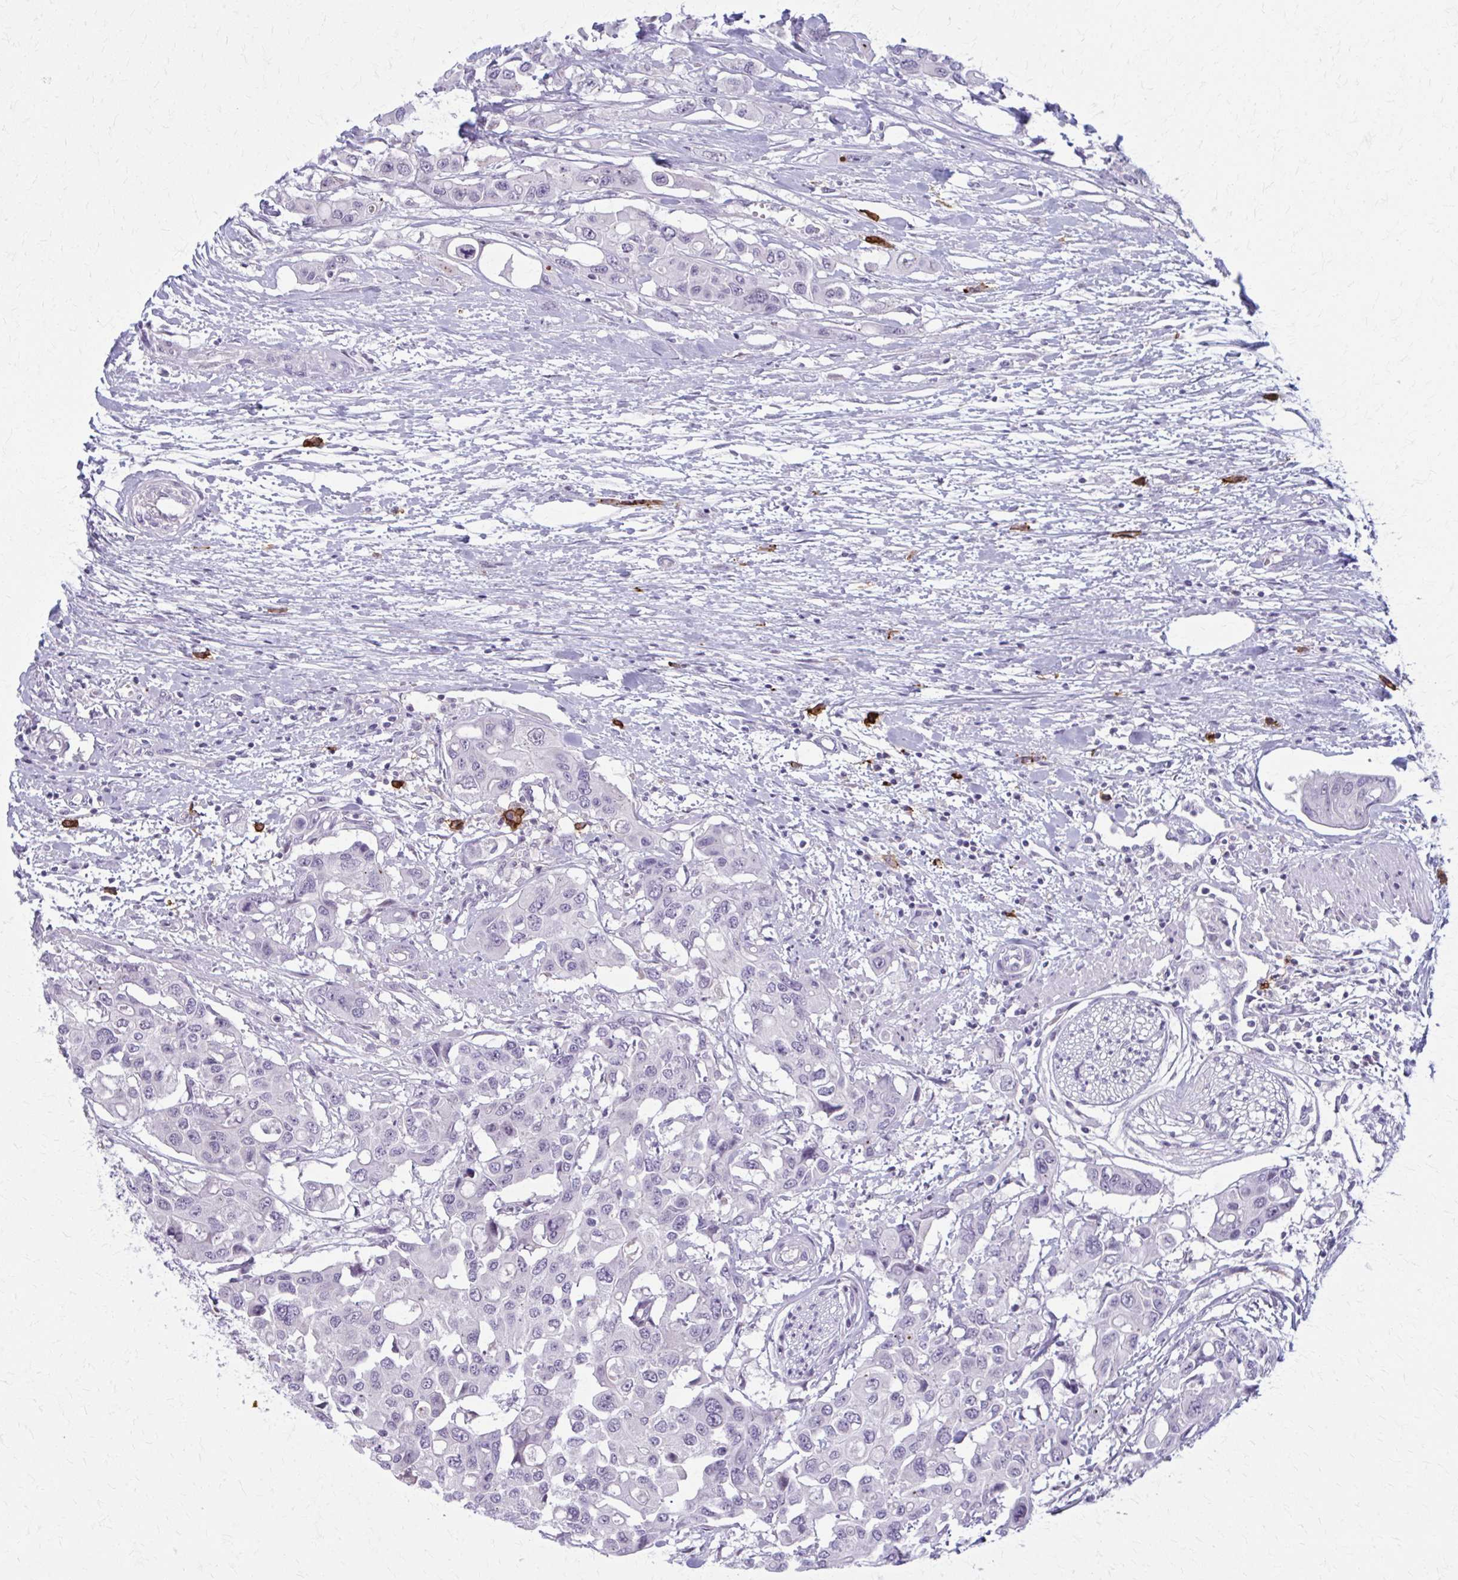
{"staining": {"intensity": "negative", "quantity": "none", "location": "none"}, "tissue": "colorectal cancer", "cell_type": "Tumor cells", "image_type": "cancer", "snomed": [{"axis": "morphology", "description": "Adenocarcinoma, NOS"}, {"axis": "topography", "description": "Colon"}], "caption": "DAB immunohistochemical staining of human colorectal cancer reveals no significant staining in tumor cells. (DAB (3,3'-diaminobenzidine) immunohistochemistry, high magnification).", "gene": "CD38", "patient": {"sex": "male", "age": 77}}